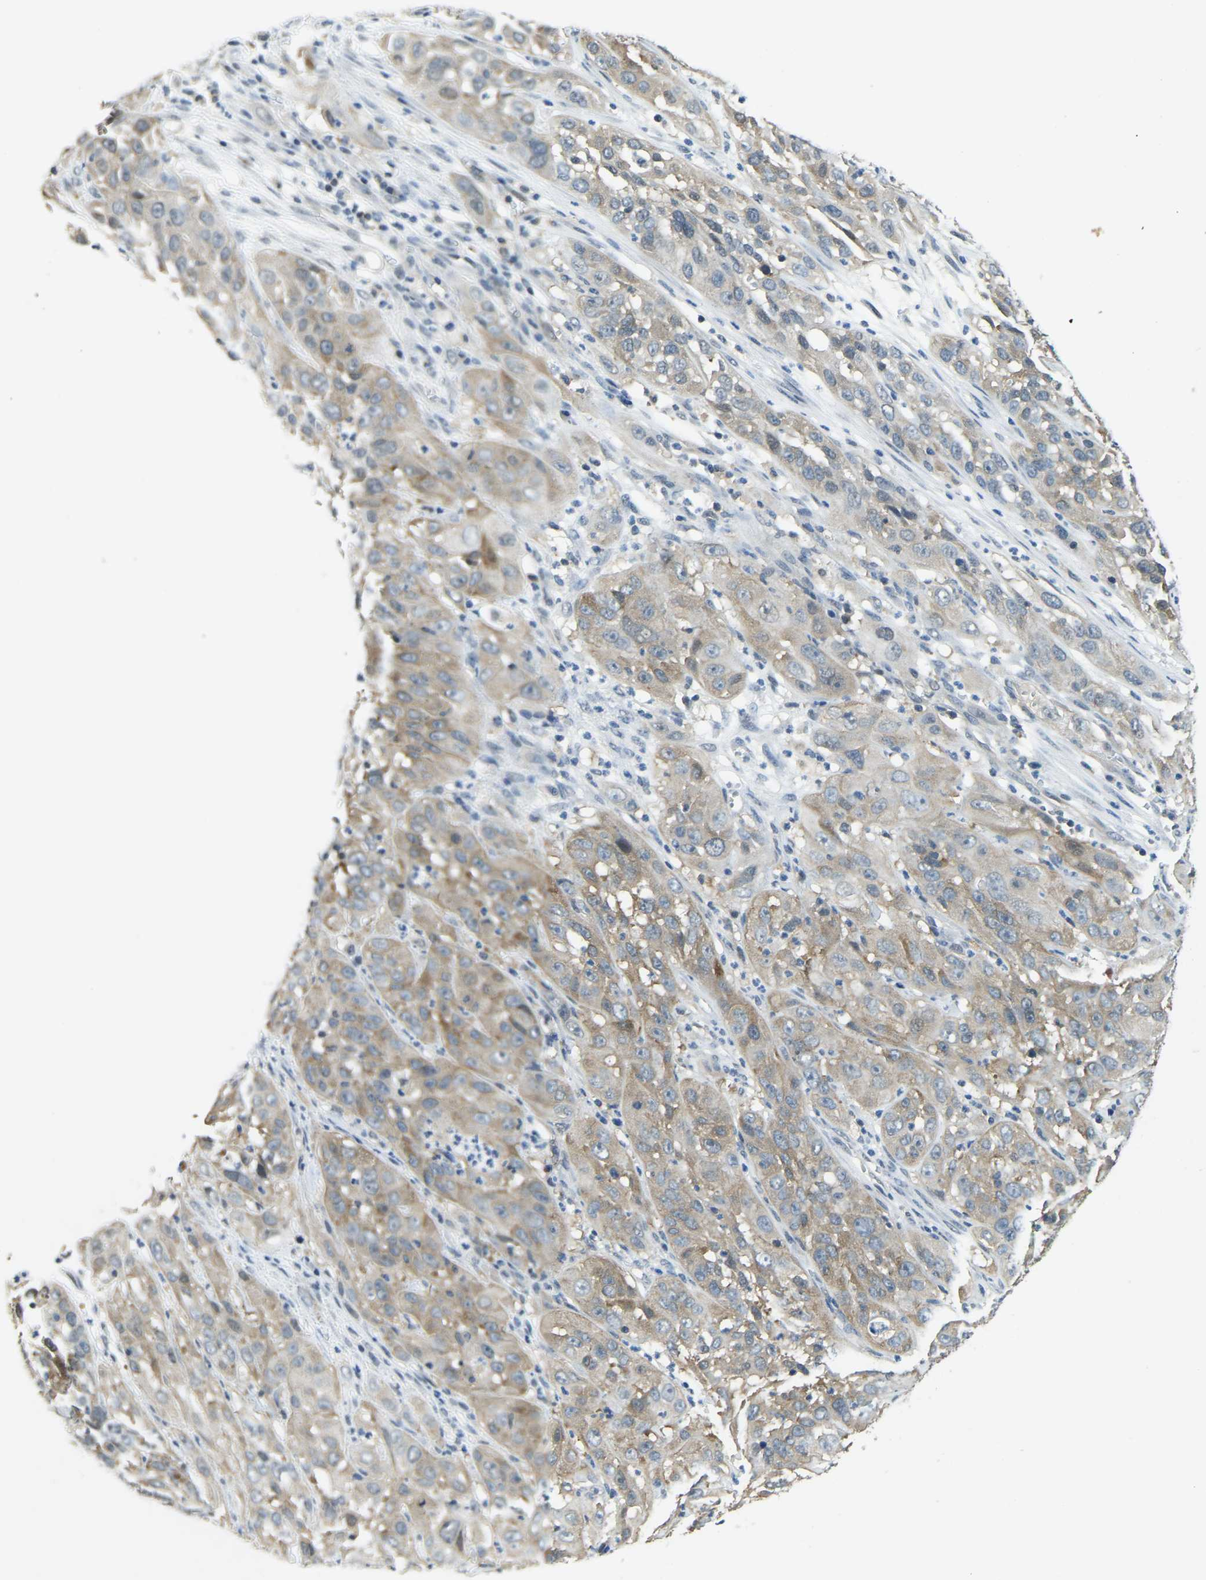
{"staining": {"intensity": "weak", "quantity": ">75%", "location": "cytoplasmic/membranous"}, "tissue": "cervical cancer", "cell_type": "Tumor cells", "image_type": "cancer", "snomed": [{"axis": "morphology", "description": "Squamous cell carcinoma, NOS"}, {"axis": "topography", "description": "Cervix"}], "caption": "Immunohistochemistry of human cervical cancer displays low levels of weak cytoplasmic/membranous expression in approximately >75% of tumor cells. The protein of interest is stained brown, and the nuclei are stained in blue (DAB IHC with brightfield microscopy, high magnification).", "gene": "AHNAK", "patient": {"sex": "female", "age": 32}}